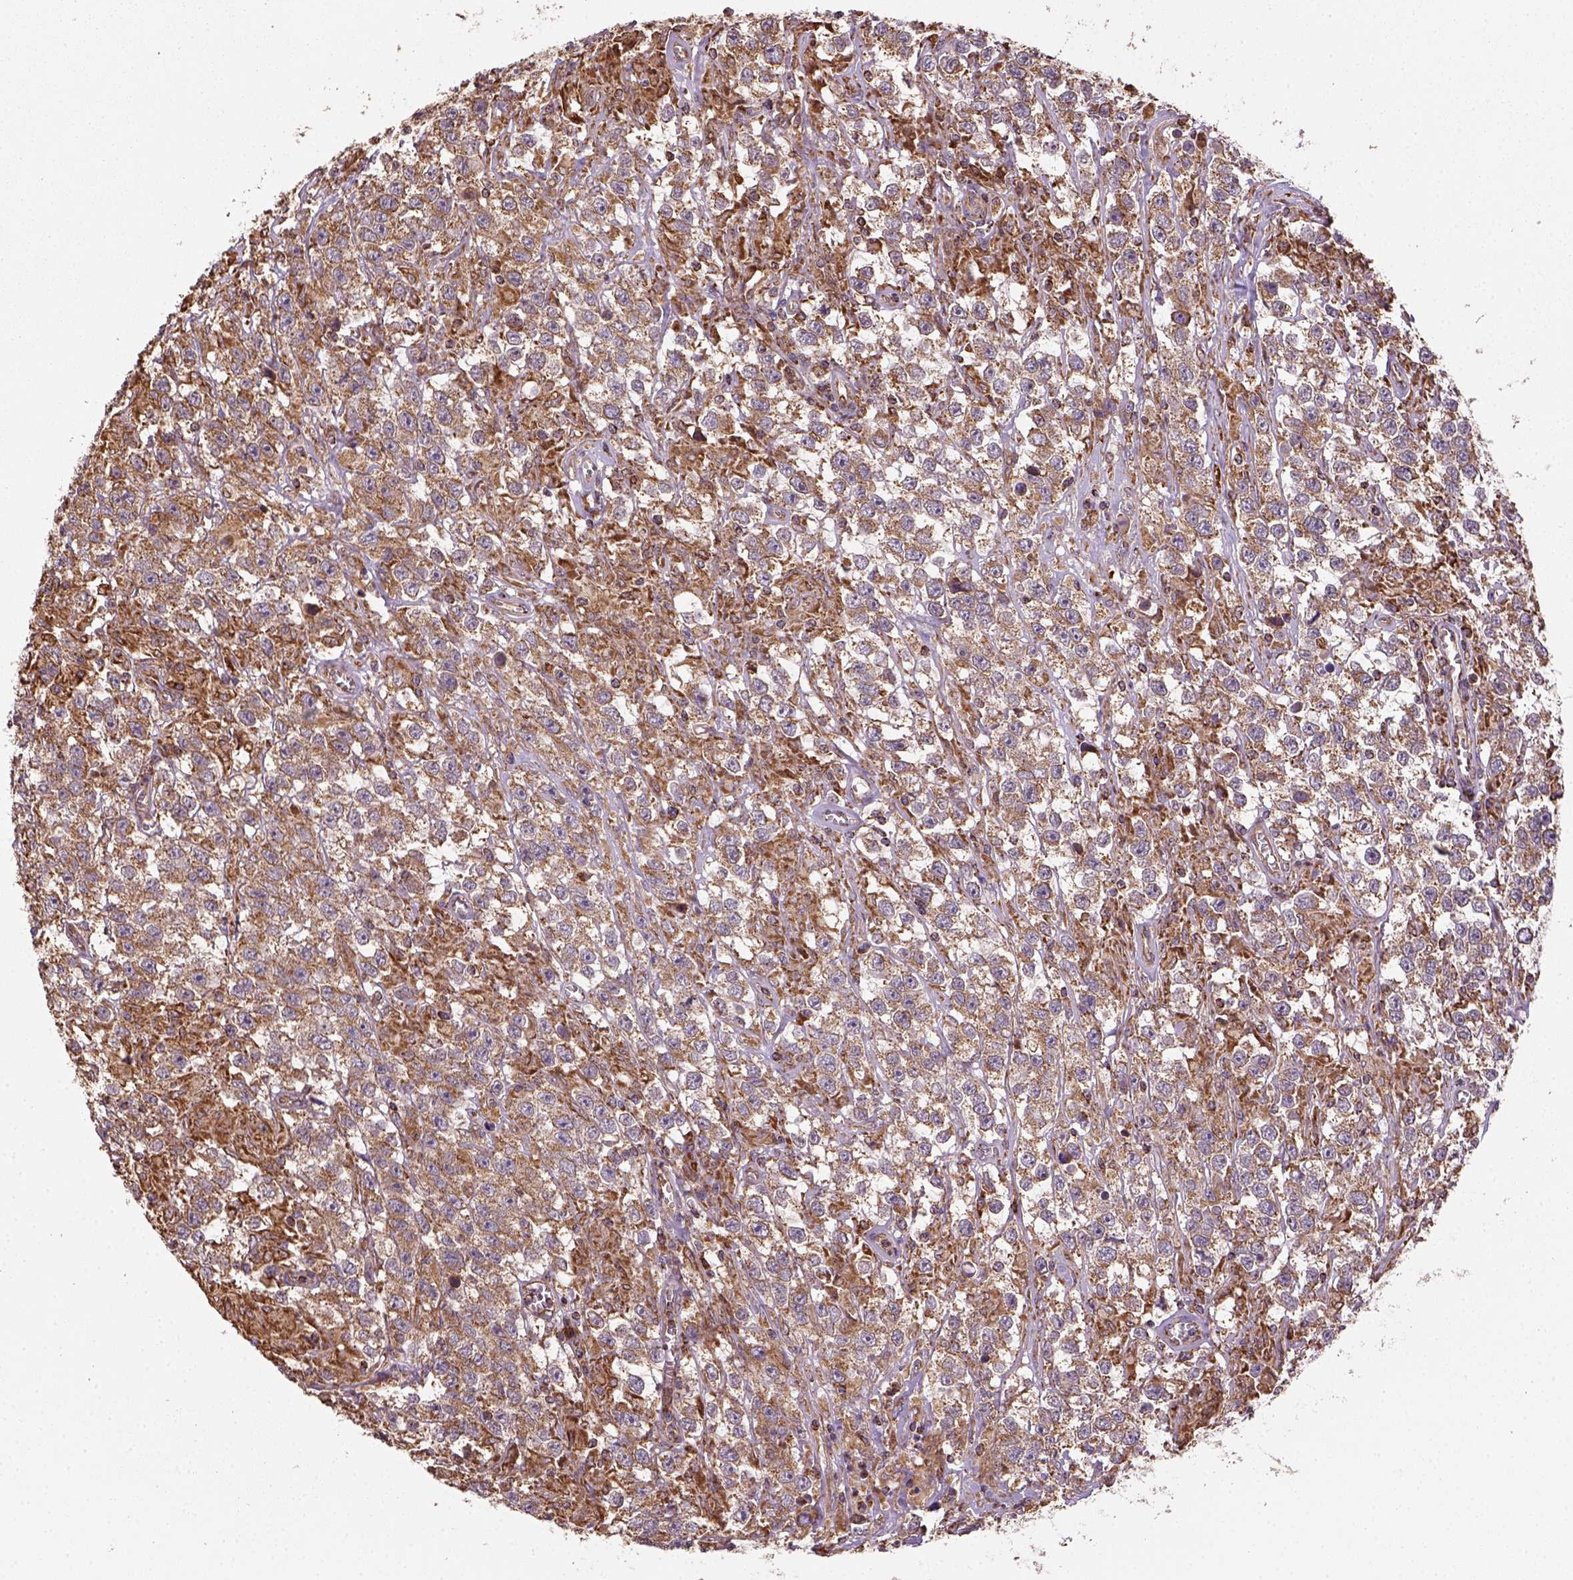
{"staining": {"intensity": "moderate", "quantity": ">75%", "location": "cytoplasmic/membranous"}, "tissue": "testis cancer", "cell_type": "Tumor cells", "image_type": "cancer", "snomed": [{"axis": "morphology", "description": "Seminoma, NOS"}, {"axis": "topography", "description": "Testis"}], "caption": "This image shows testis seminoma stained with immunohistochemistry (IHC) to label a protein in brown. The cytoplasmic/membranous of tumor cells show moderate positivity for the protein. Nuclei are counter-stained blue.", "gene": "MAPK8IP3", "patient": {"sex": "male", "age": 43}}